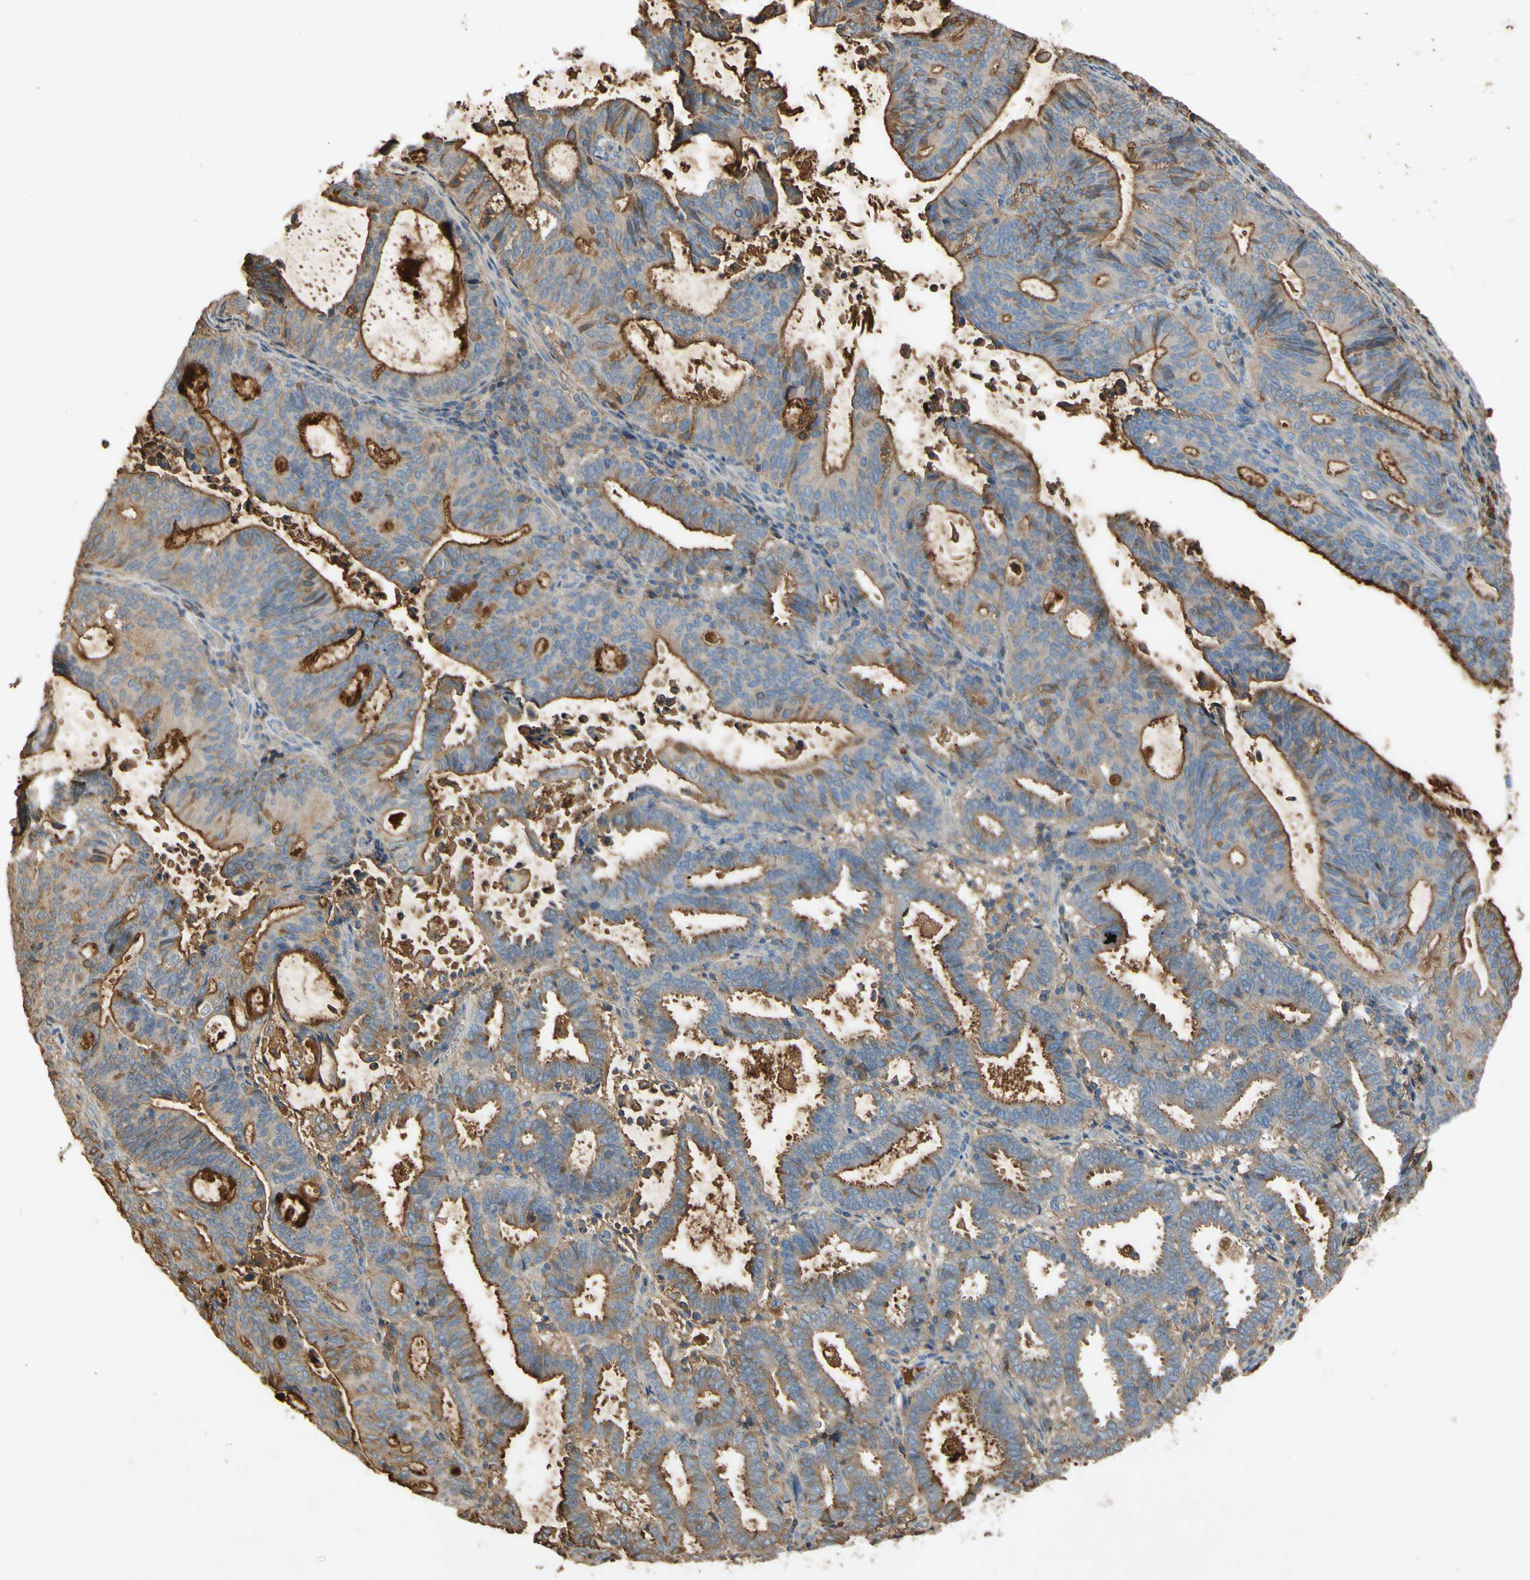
{"staining": {"intensity": "moderate", "quantity": "25%-75%", "location": "cytoplasmic/membranous"}, "tissue": "endometrial cancer", "cell_type": "Tumor cells", "image_type": "cancer", "snomed": [{"axis": "morphology", "description": "Adenocarcinoma, NOS"}, {"axis": "topography", "description": "Uterus"}], "caption": "IHC micrograph of human endometrial adenocarcinoma stained for a protein (brown), which reveals medium levels of moderate cytoplasmic/membranous staining in approximately 25%-75% of tumor cells.", "gene": "TIMP2", "patient": {"sex": "female", "age": 83}}